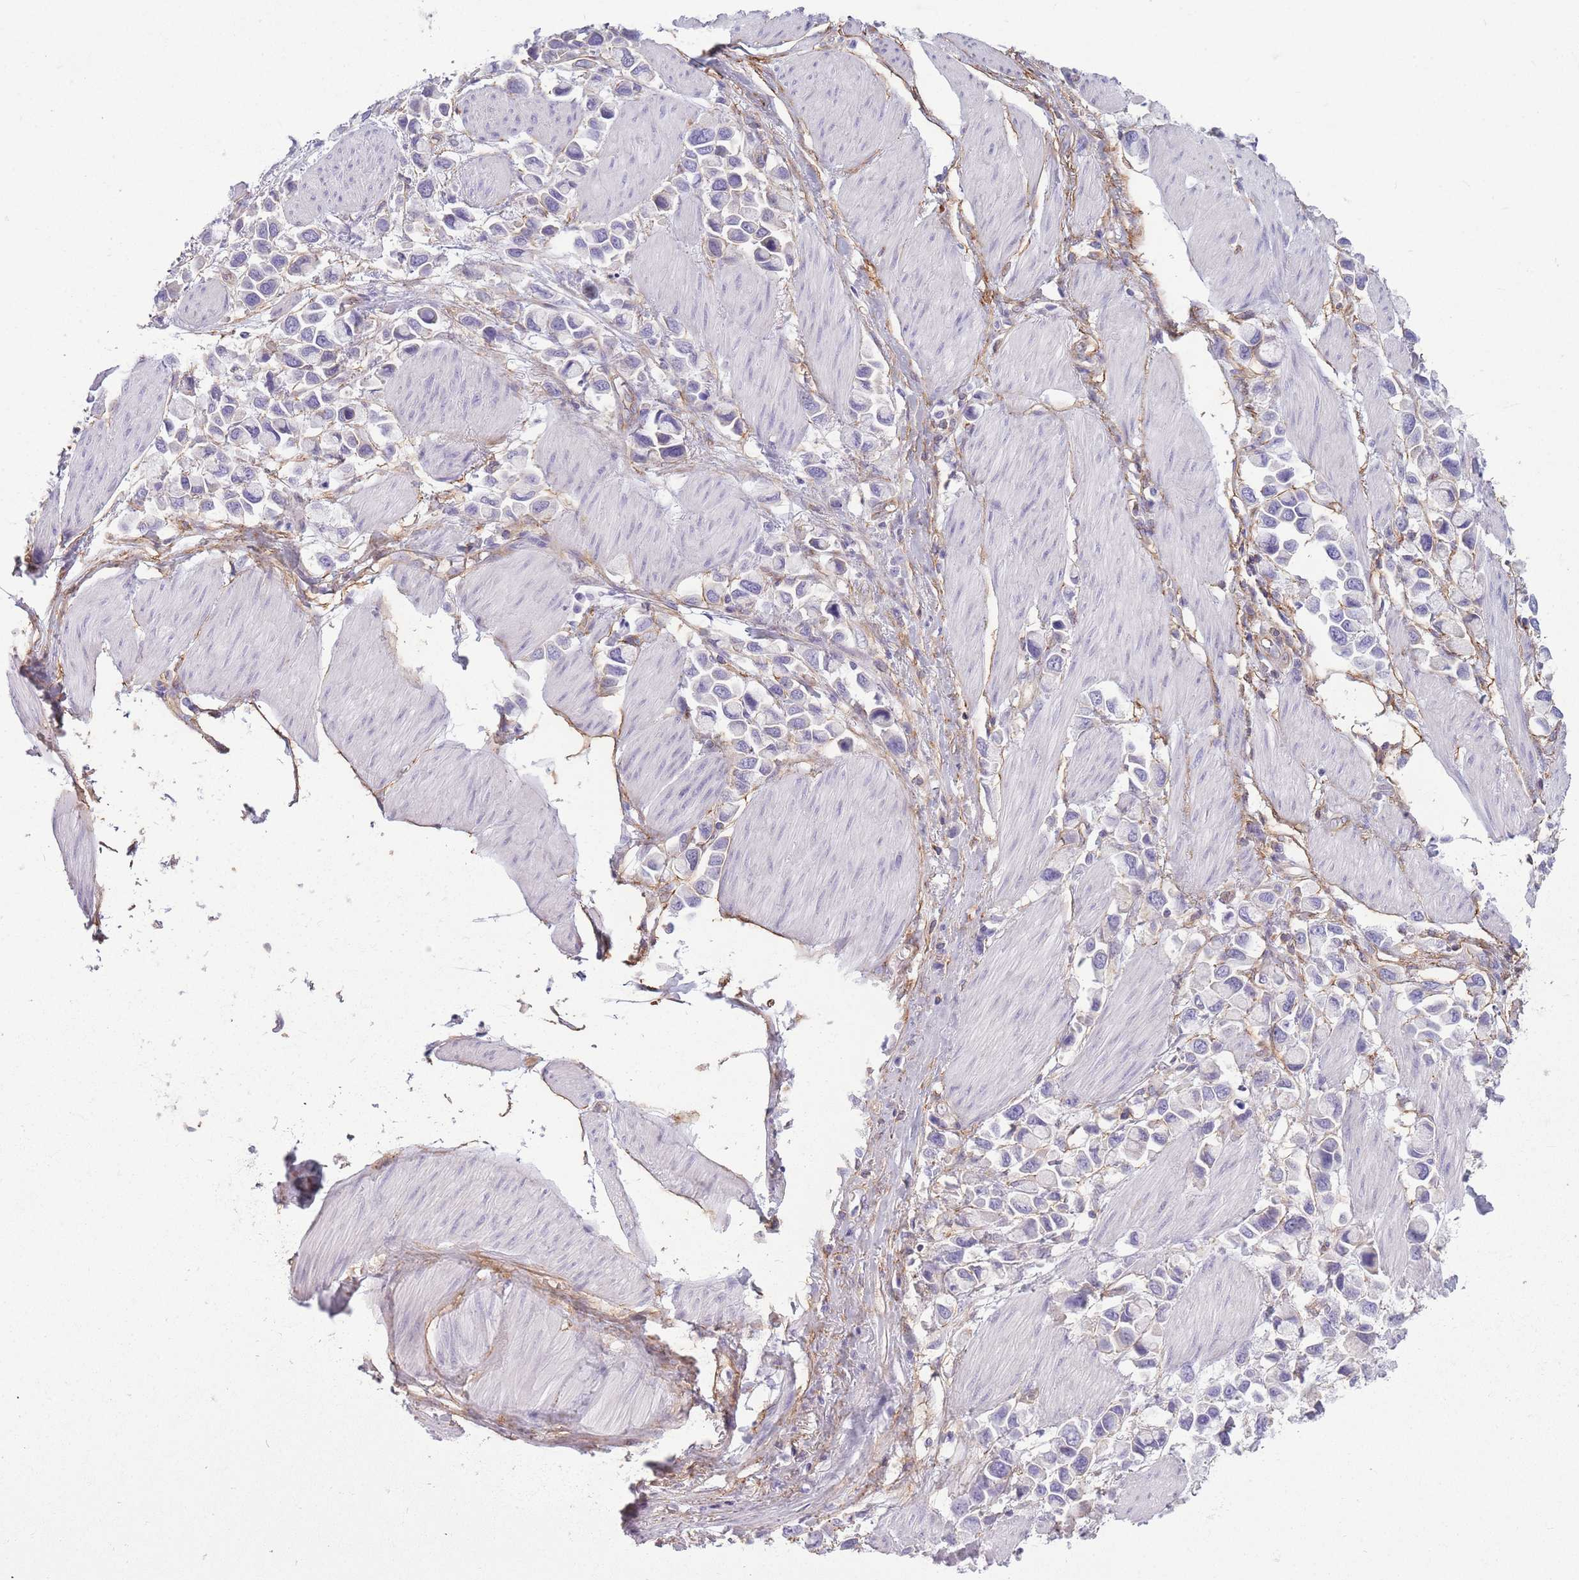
{"staining": {"intensity": "negative", "quantity": "none", "location": "none"}, "tissue": "stomach cancer", "cell_type": "Tumor cells", "image_type": "cancer", "snomed": [{"axis": "morphology", "description": "Adenocarcinoma, NOS"}, {"axis": "topography", "description": "Stomach"}], "caption": "Stomach adenocarcinoma stained for a protein using immunohistochemistry (IHC) shows no staining tumor cells.", "gene": "ADD1", "patient": {"sex": "female", "age": 81}}